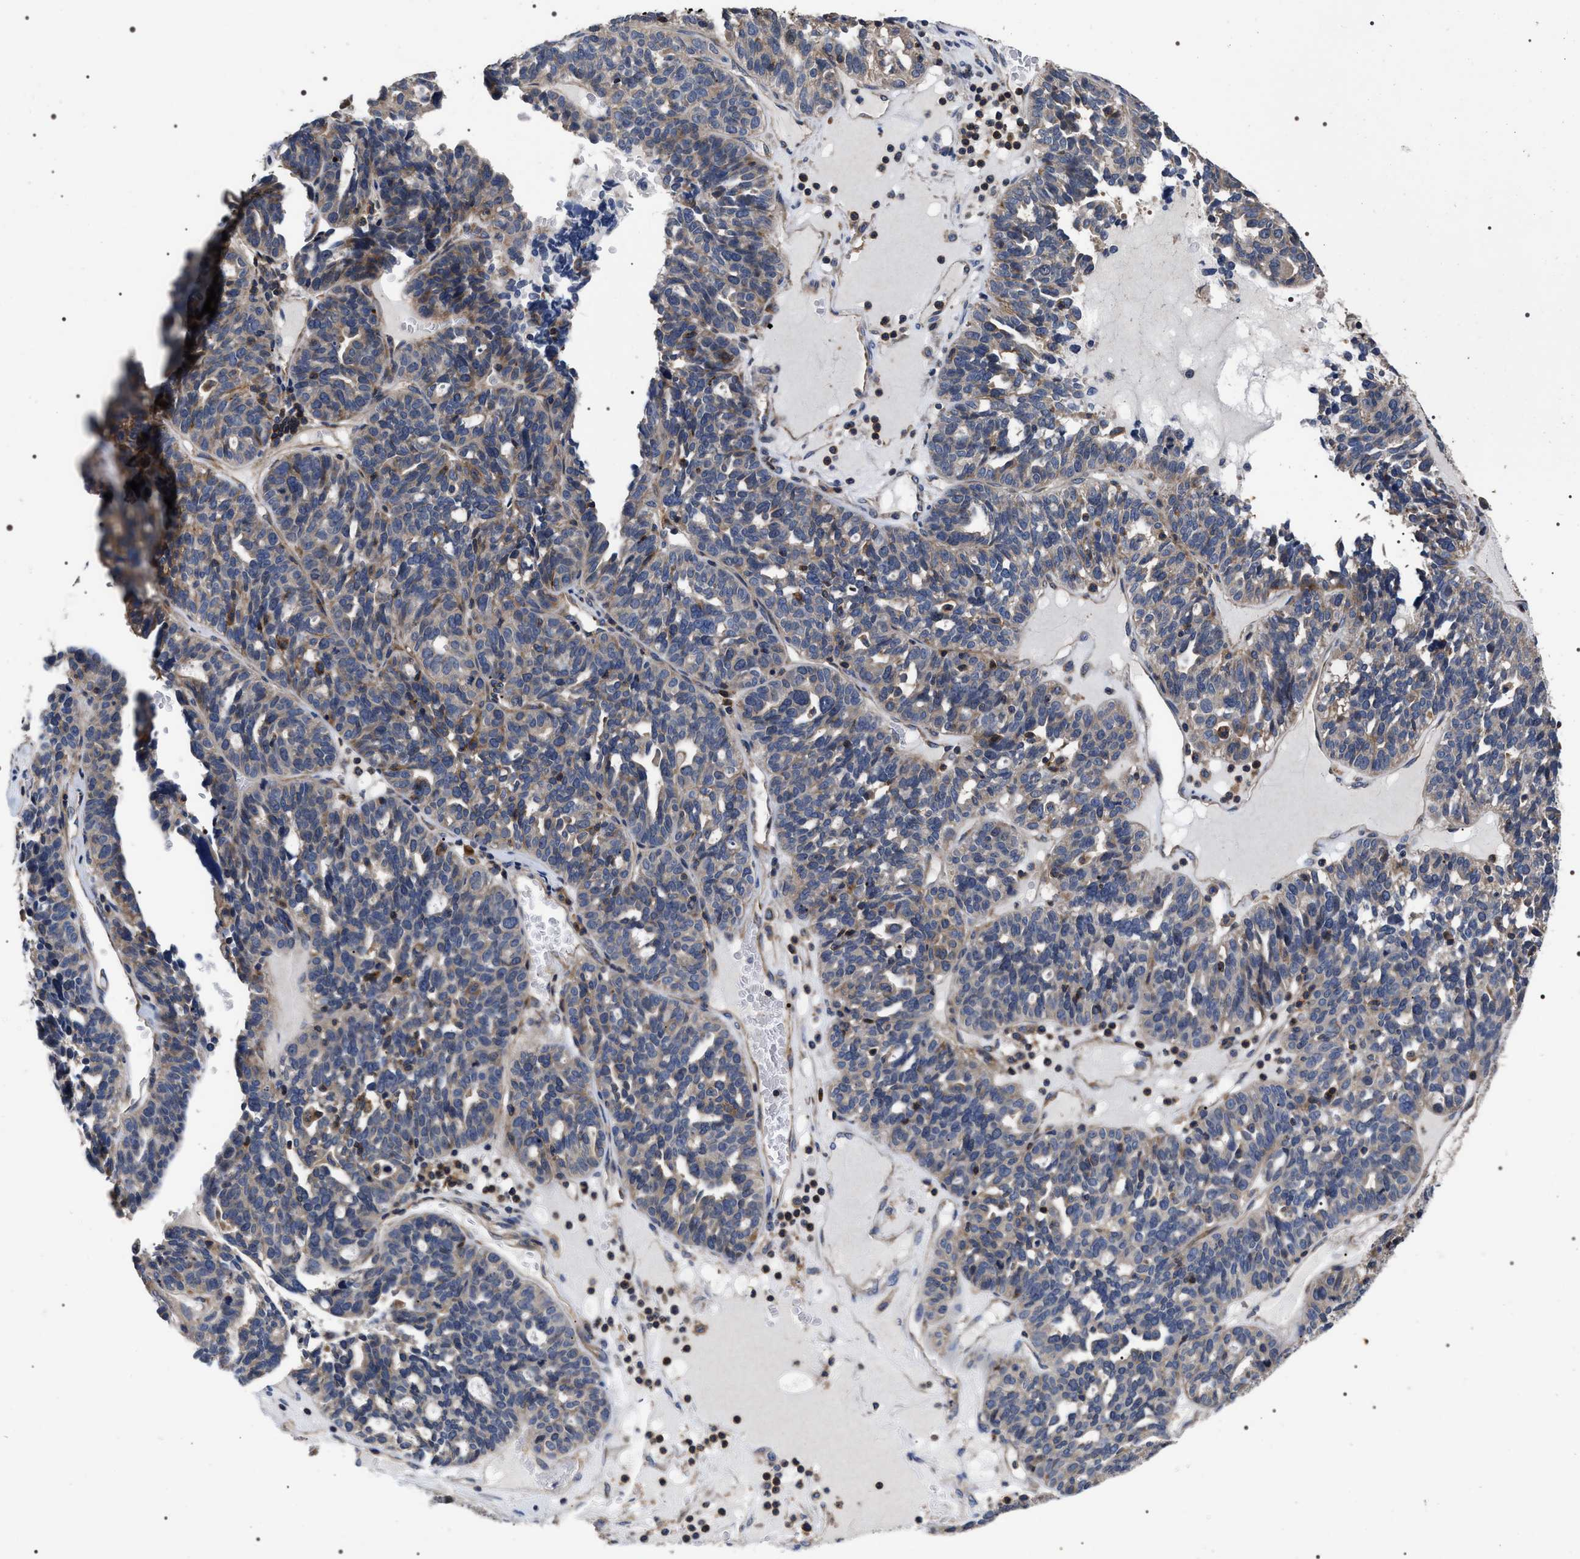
{"staining": {"intensity": "weak", "quantity": "<25%", "location": "cytoplasmic/membranous"}, "tissue": "ovarian cancer", "cell_type": "Tumor cells", "image_type": "cancer", "snomed": [{"axis": "morphology", "description": "Cystadenocarcinoma, serous, NOS"}, {"axis": "topography", "description": "Ovary"}], "caption": "Immunohistochemistry photomicrograph of neoplastic tissue: human serous cystadenocarcinoma (ovarian) stained with DAB (3,3'-diaminobenzidine) exhibits no significant protein expression in tumor cells. Nuclei are stained in blue.", "gene": "MIS18A", "patient": {"sex": "female", "age": 59}}